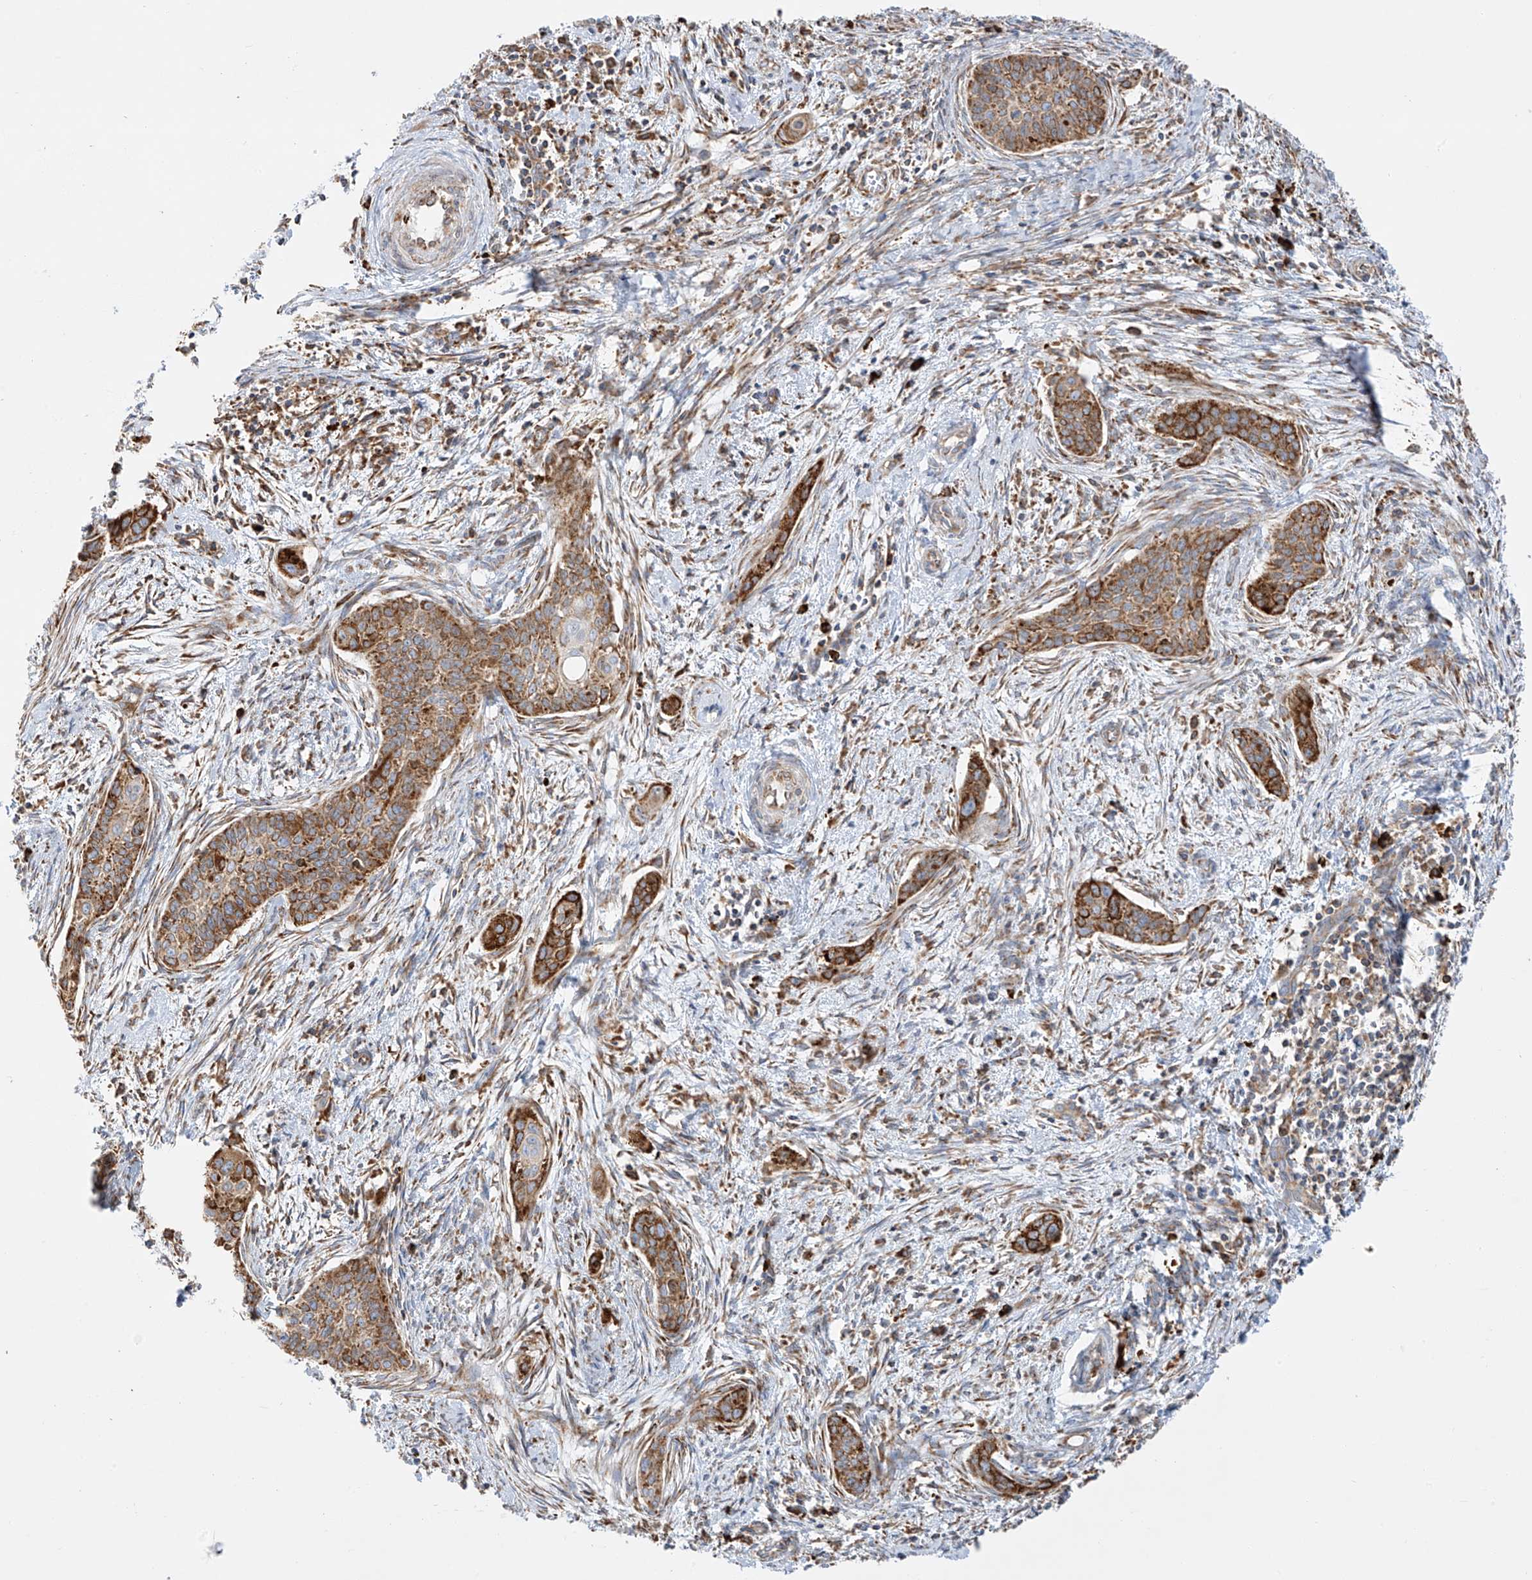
{"staining": {"intensity": "moderate", "quantity": ">75%", "location": "cytoplasmic/membranous"}, "tissue": "cervical cancer", "cell_type": "Tumor cells", "image_type": "cancer", "snomed": [{"axis": "morphology", "description": "Squamous cell carcinoma, NOS"}, {"axis": "topography", "description": "Cervix"}], "caption": "The immunohistochemical stain labels moderate cytoplasmic/membranous expression in tumor cells of squamous cell carcinoma (cervical) tissue.", "gene": "MX1", "patient": {"sex": "female", "age": 33}}